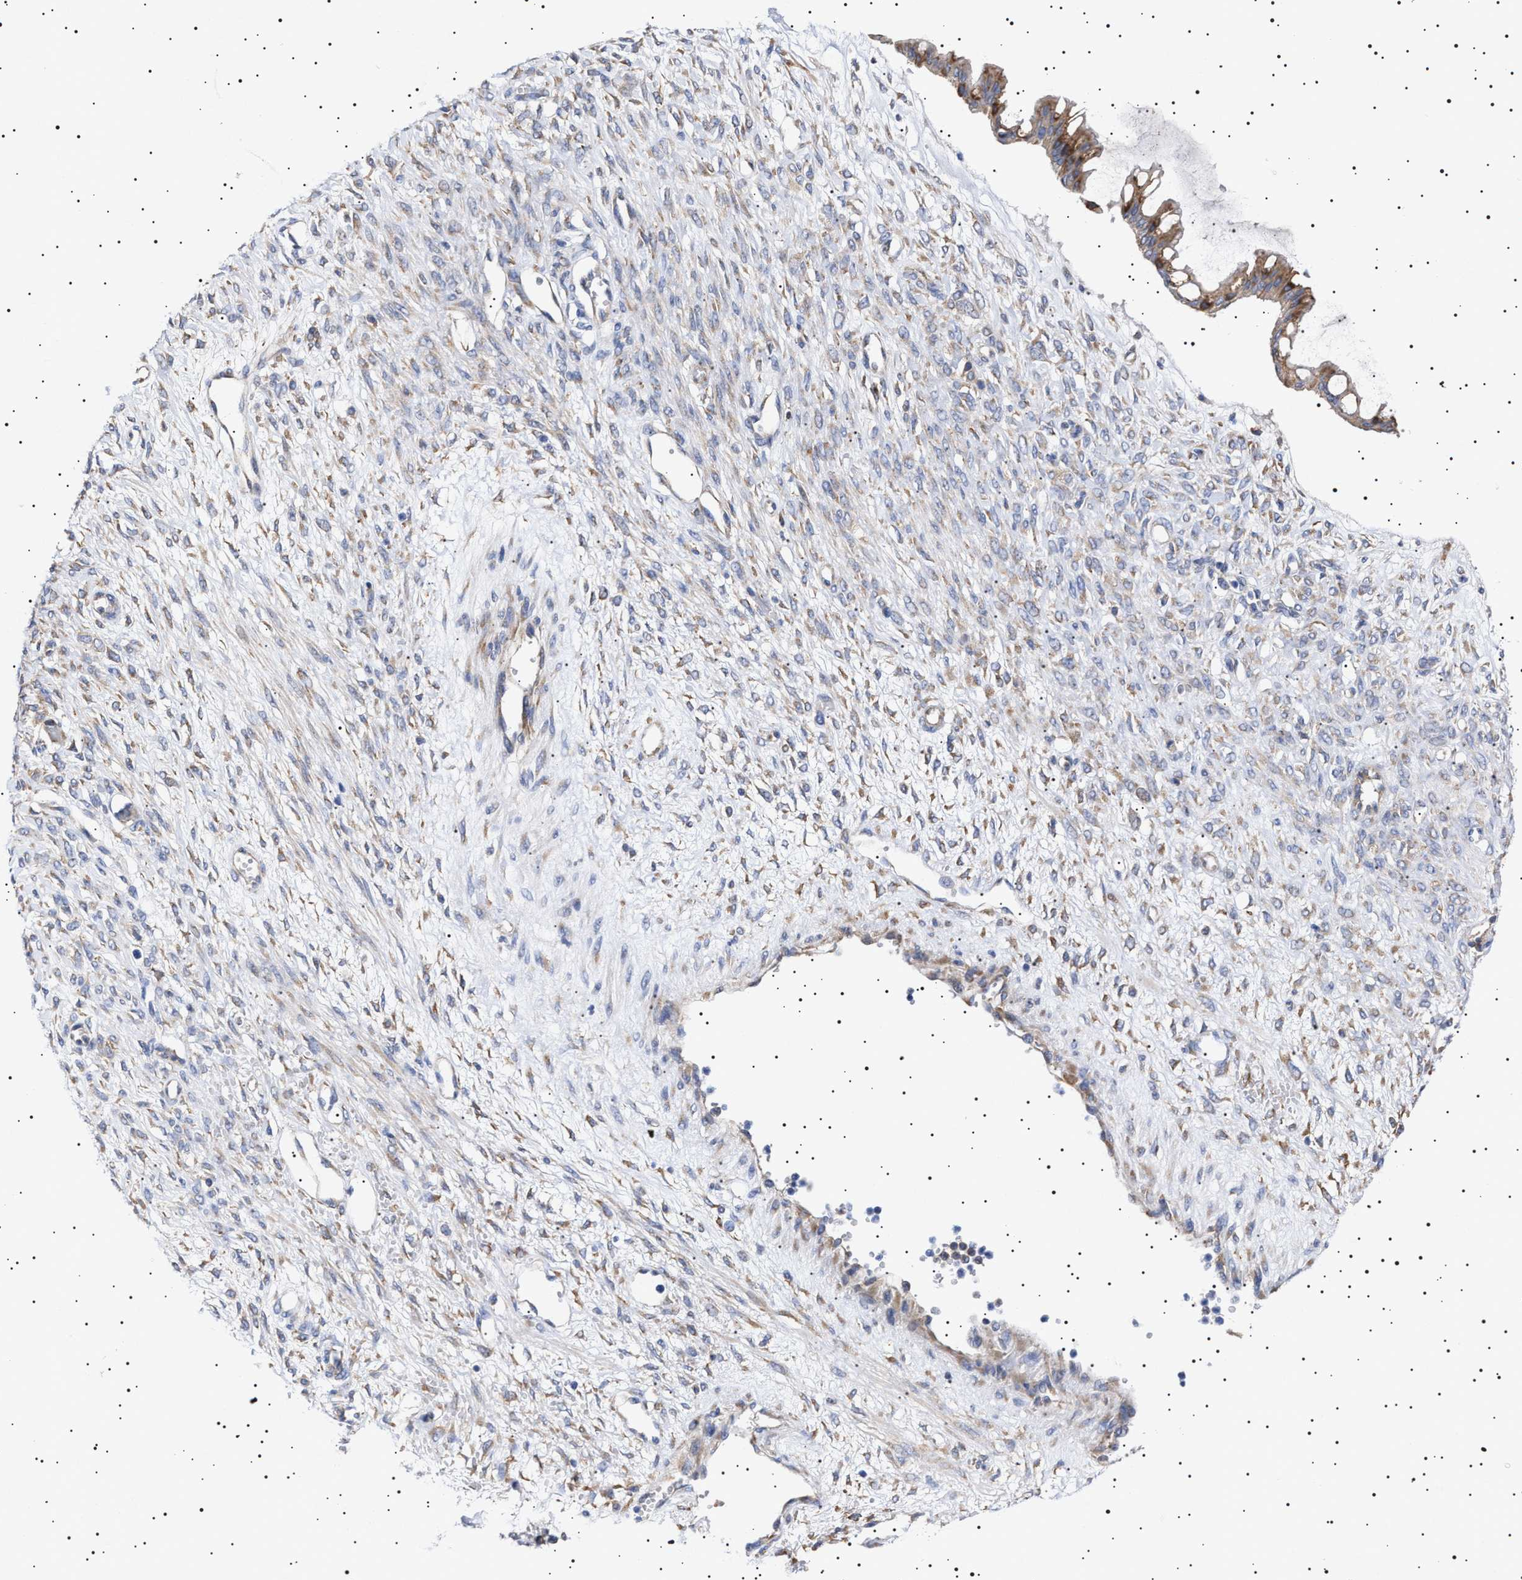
{"staining": {"intensity": "moderate", "quantity": "25%-75%", "location": "cytoplasmic/membranous"}, "tissue": "ovarian cancer", "cell_type": "Tumor cells", "image_type": "cancer", "snomed": [{"axis": "morphology", "description": "Cystadenocarcinoma, mucinous, NOS"}, {"axis": "topography", "description": "Ovary"}], "caption": "Moderate cytoplasmic/membranous positivity for a protein is appreciated in approximately 25%-75% of tumor cells of mucinous cystadenocarcinoma (ovarian) using immunohistochemistry.", "gene": "ERCC6L2", "patient": {"sex": "female", "age": 73}}